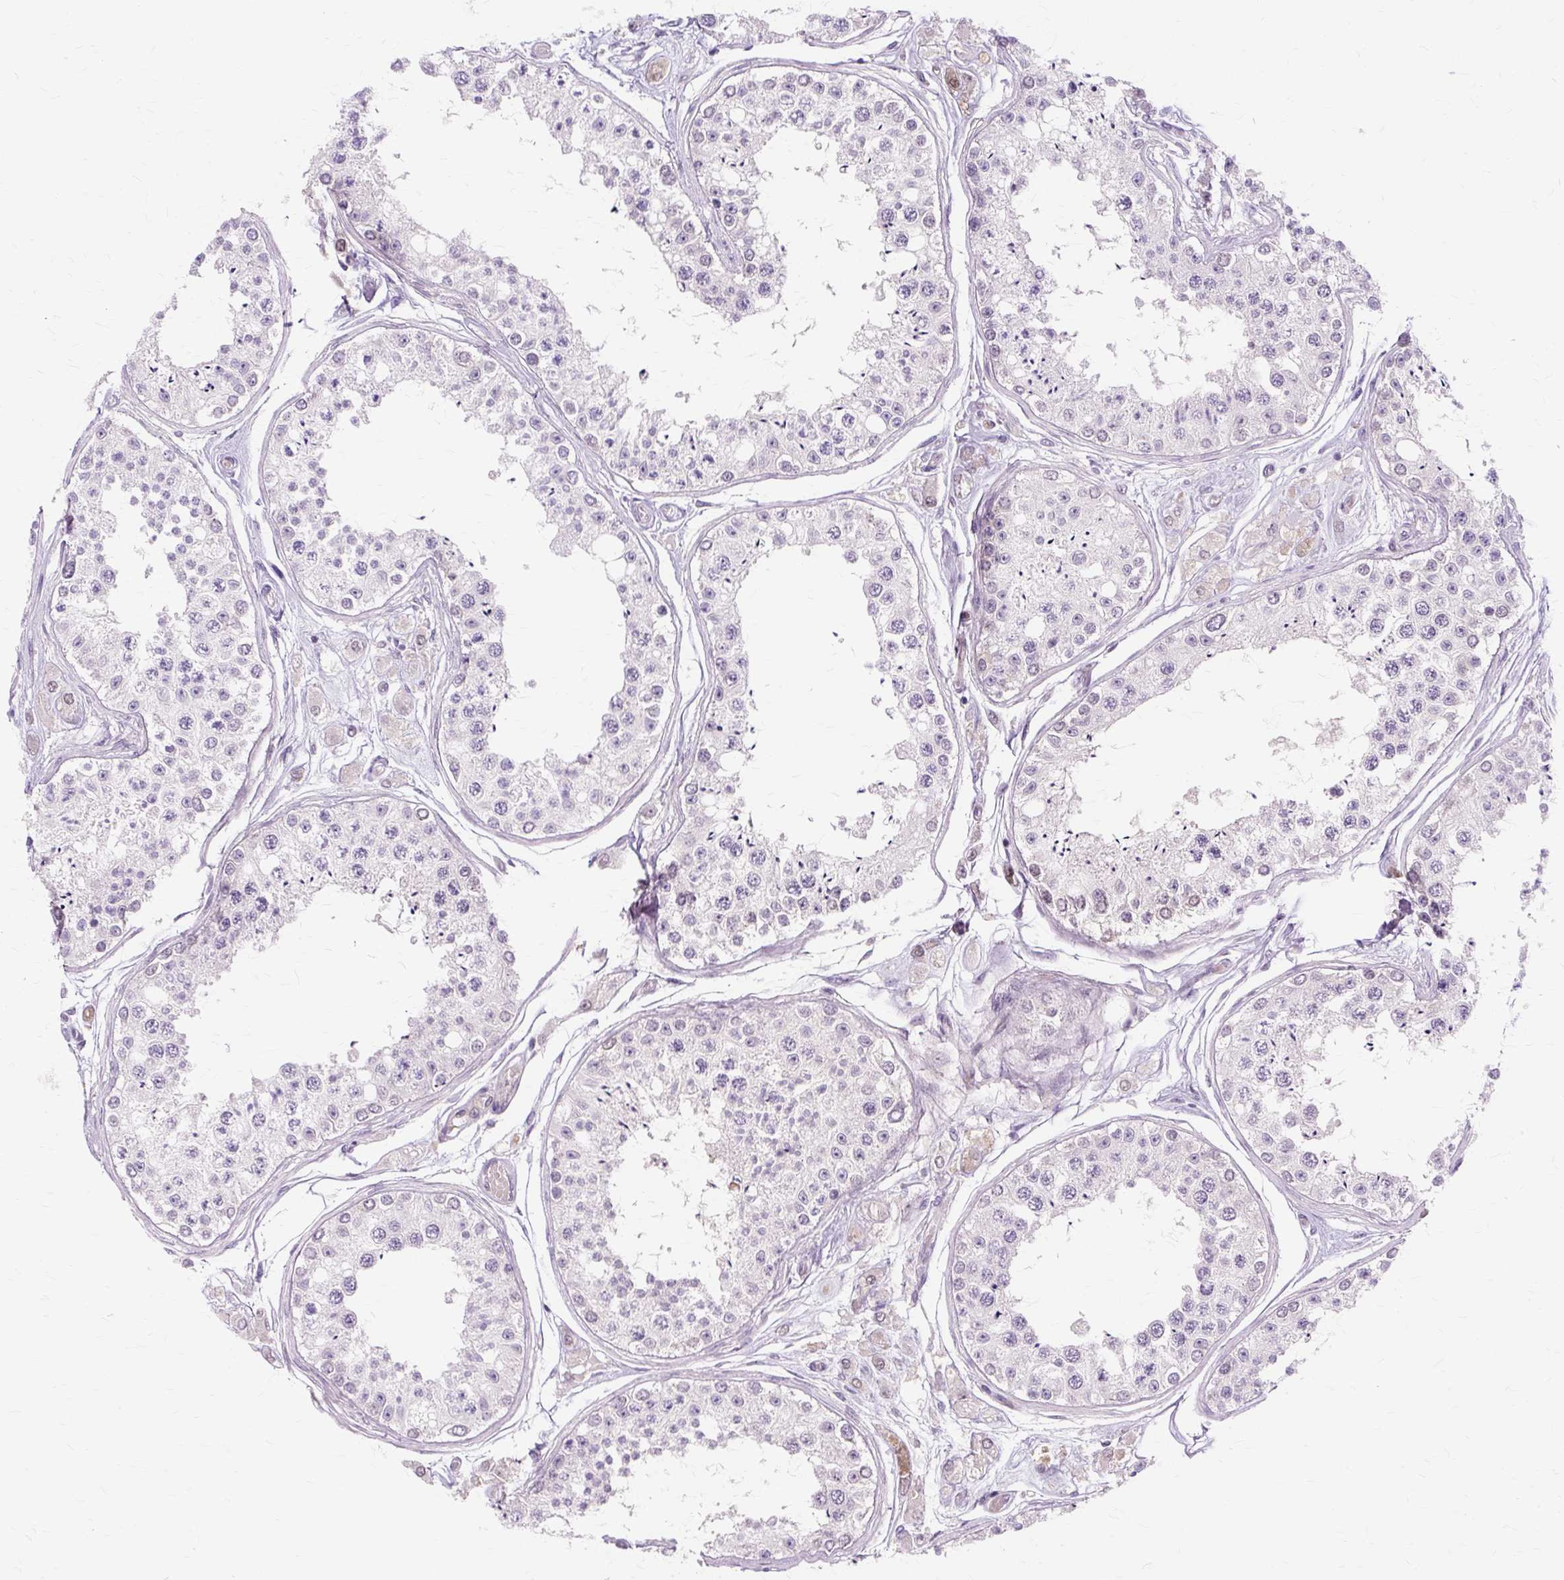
{"staining": {"intensity": "moderate", "quantity": "<25%", "location": "cytoplasmic/membranous,nuclear"}, "tissue": "testis", "cell_type": "Cells in seminiferous ducts", "image_type": "normal", "snomed": [{"axis": "morphology", "description": "Normal tissue, NOS"}, {"axis": "topography", "description": "Testis"}], "caption": "Protein expression analysis of benign testis reveals moderate cytoplasmic/membranous,nuclear staining in about <25% of cells in seminiferous ducts. (IHC, brightfield microscopy, high magnification).", "gene": "ZNF35", "patient": {"sex": "male", "age": 25}}